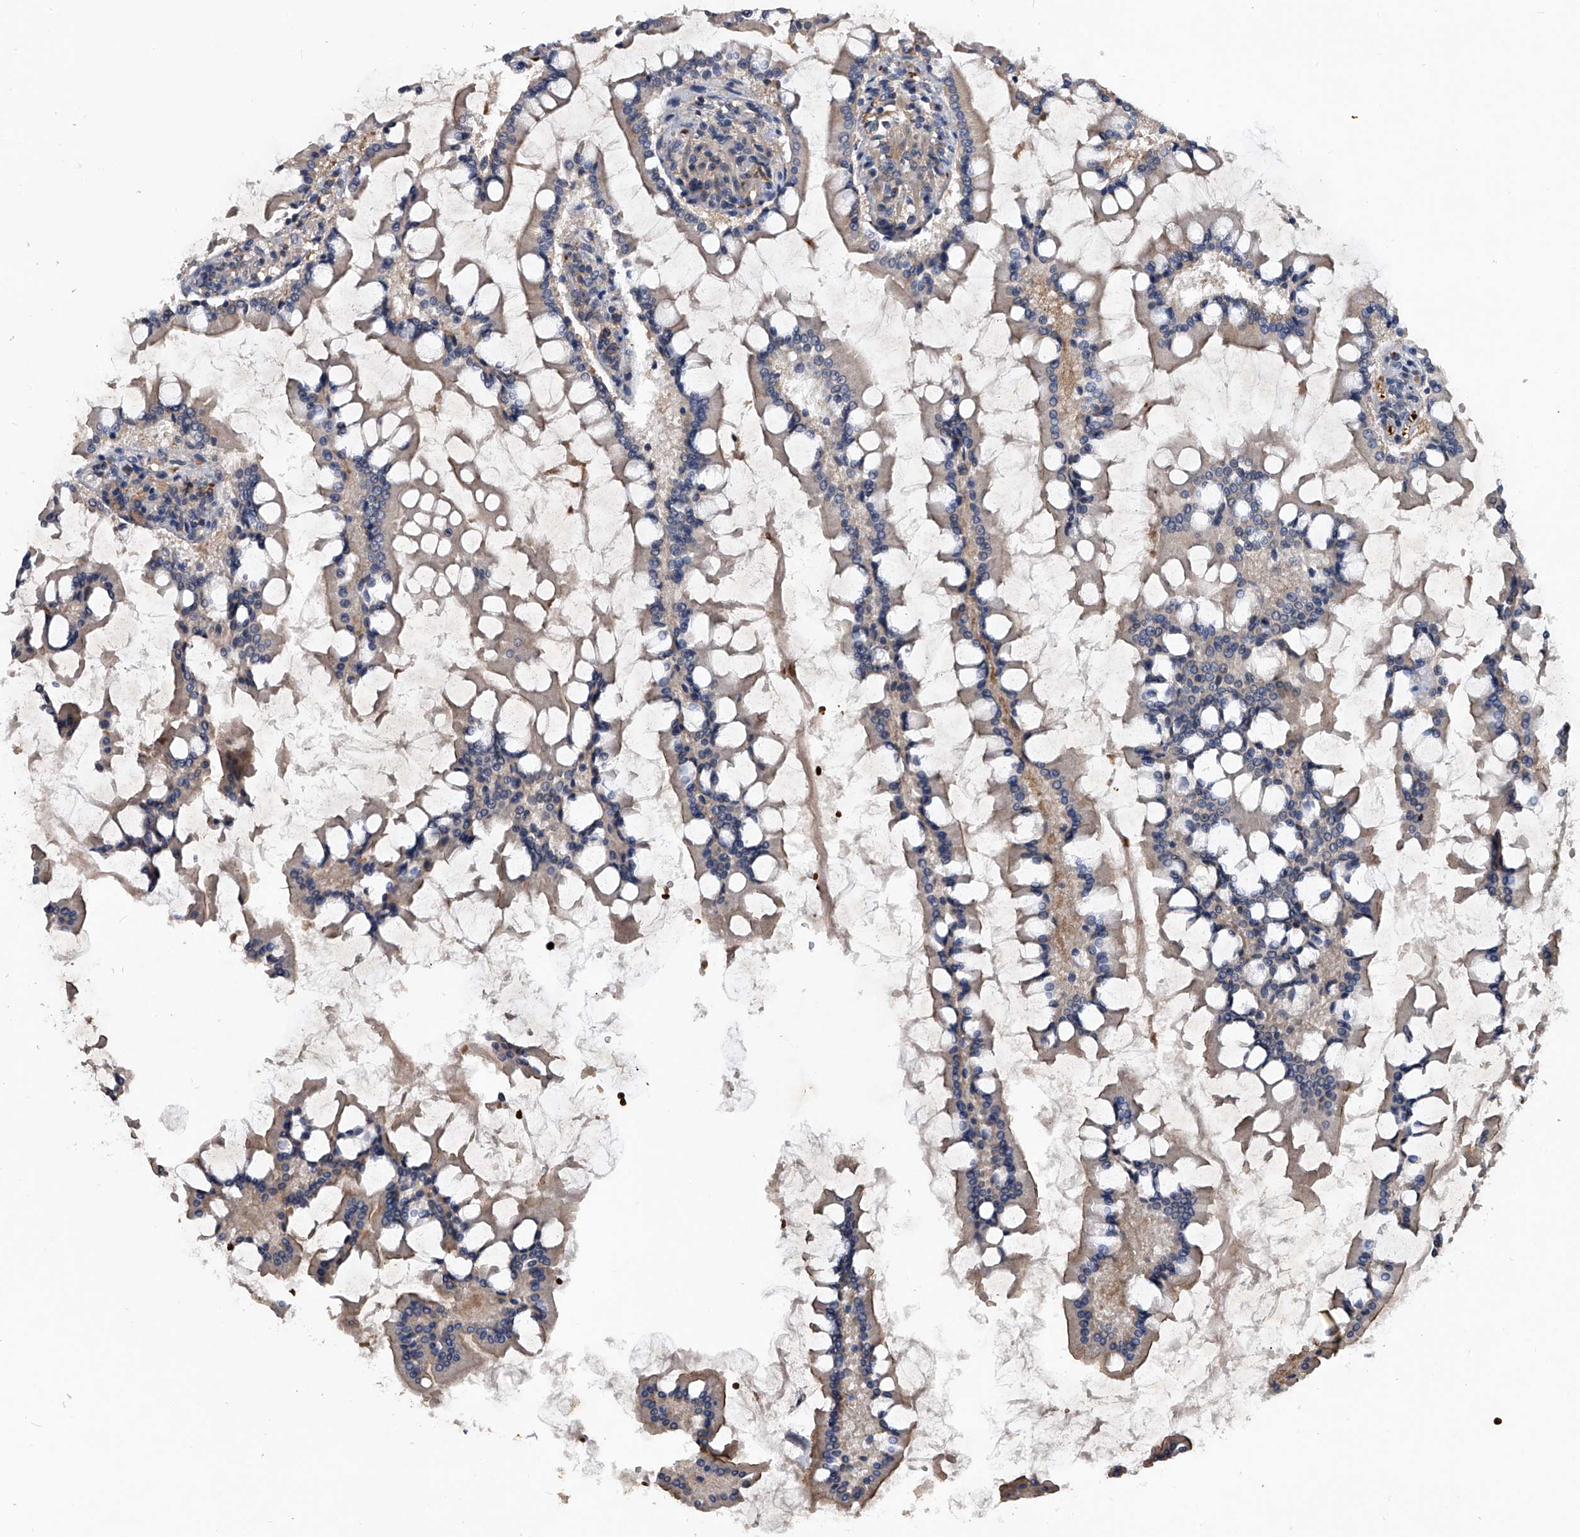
{"staining": {"intensity": "weak", "quantity": "<25%", "location": "cytoplasmic/membranous"}, "tissue": "small intestine", "cell_type": "Glandular cells", "image_type": "normal", "snomed": [{"axis": "morphology", "description": "Normal tissue, NOS"}, {"axis": "topography", "description": "Small intestine"}], "caption": "Human small intestine stained for a protein using immunohistochemistry shows no staining in glandular cells.", "gene": "ZNF30", "patient": {"sex": "male", "age": 41}}